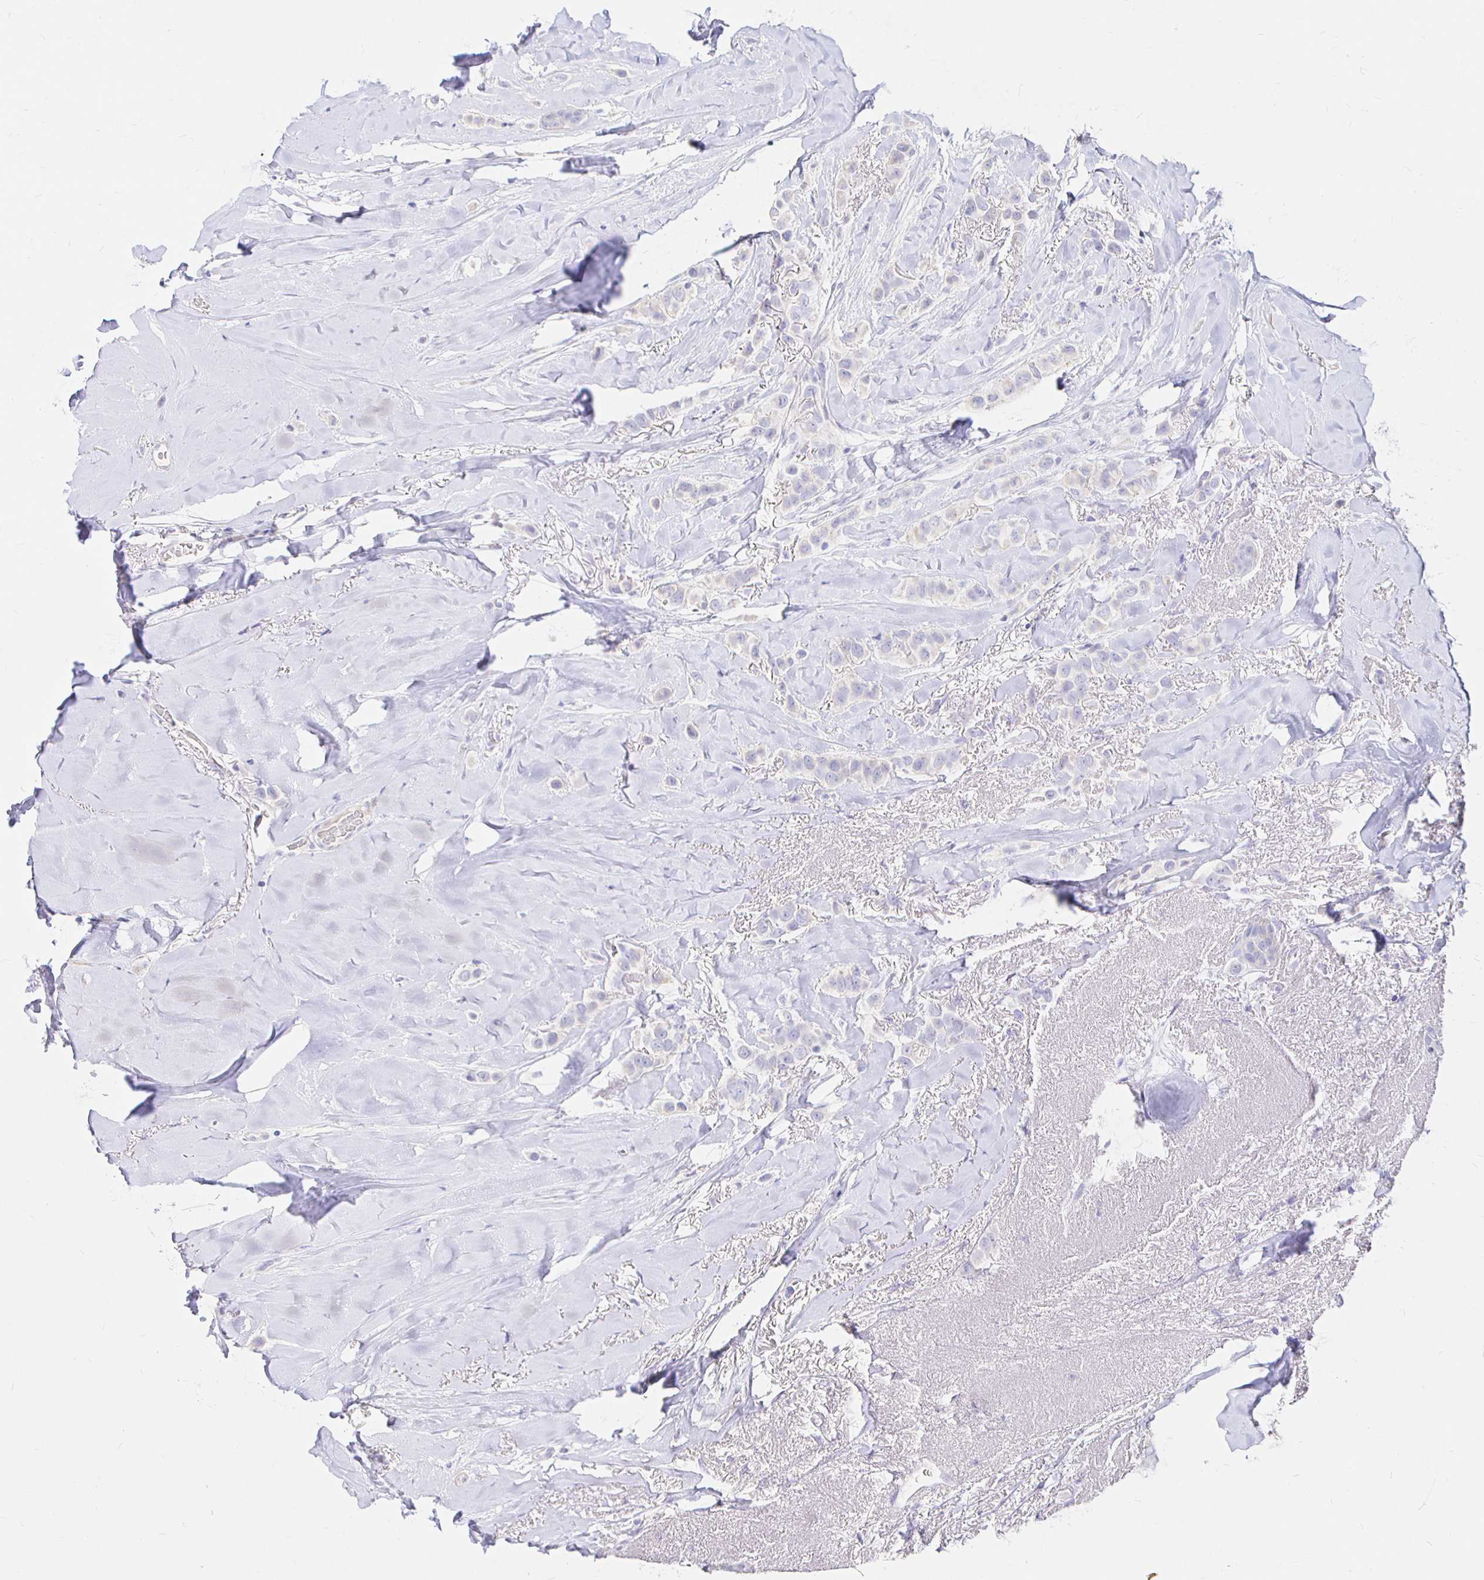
{"staining": {"intensity": "negative", "quantity": "none", "location": "none"}, "tissue": "breast cancer", "cell_type": "Tumor cells", "image_type": "cancer", "snomed": [{"axis": "morphology", "description": "Lobular carcinoma"}, {"axis": "topography", "description": "Breast"}], "caption": "There is no significant positivity in tumor cells of breast lobular carcinoma.", "gene": "NECAB1", "patient": {"sex": "female", "age": 66}}